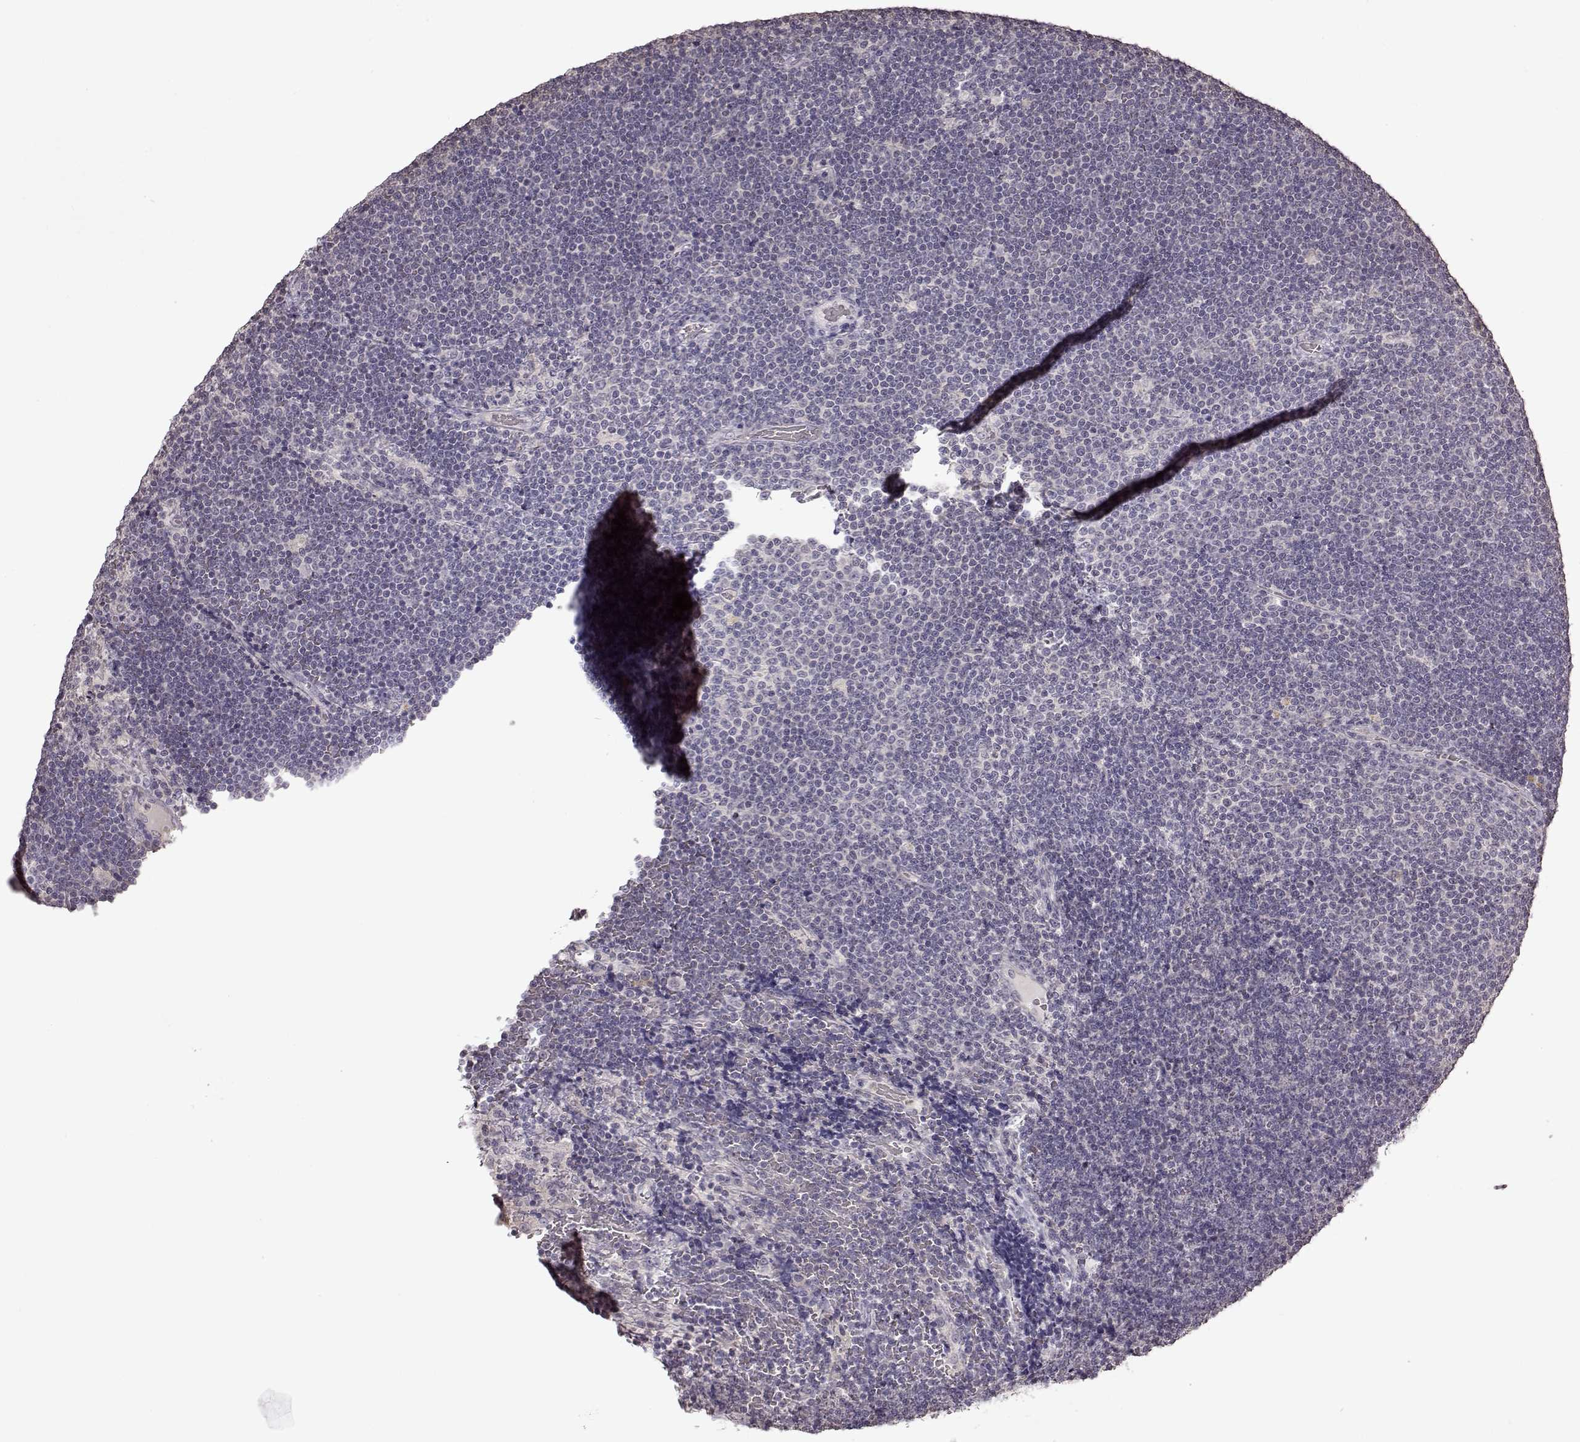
{"staining": {"intensity": "negative", "quantity": "none", "location": "none"}, "tissue": "lymphoma", "cell_type": "Tumor cells", "image_type": "cancer", "snomed": [{"axis": "morphology", "description": "Malignant lymphoma, non-Hodgkin's type, Low grade"}, {"axis": "topography", "description": "Brain"}], "caption": "Human low-grade malignant lymphoma, non-Hodgkin's type stained for a protein using IHC exhibits no staining in tumor cells.", "gene": "CRB1", "patient": {"sex": "female", "age": 66}}